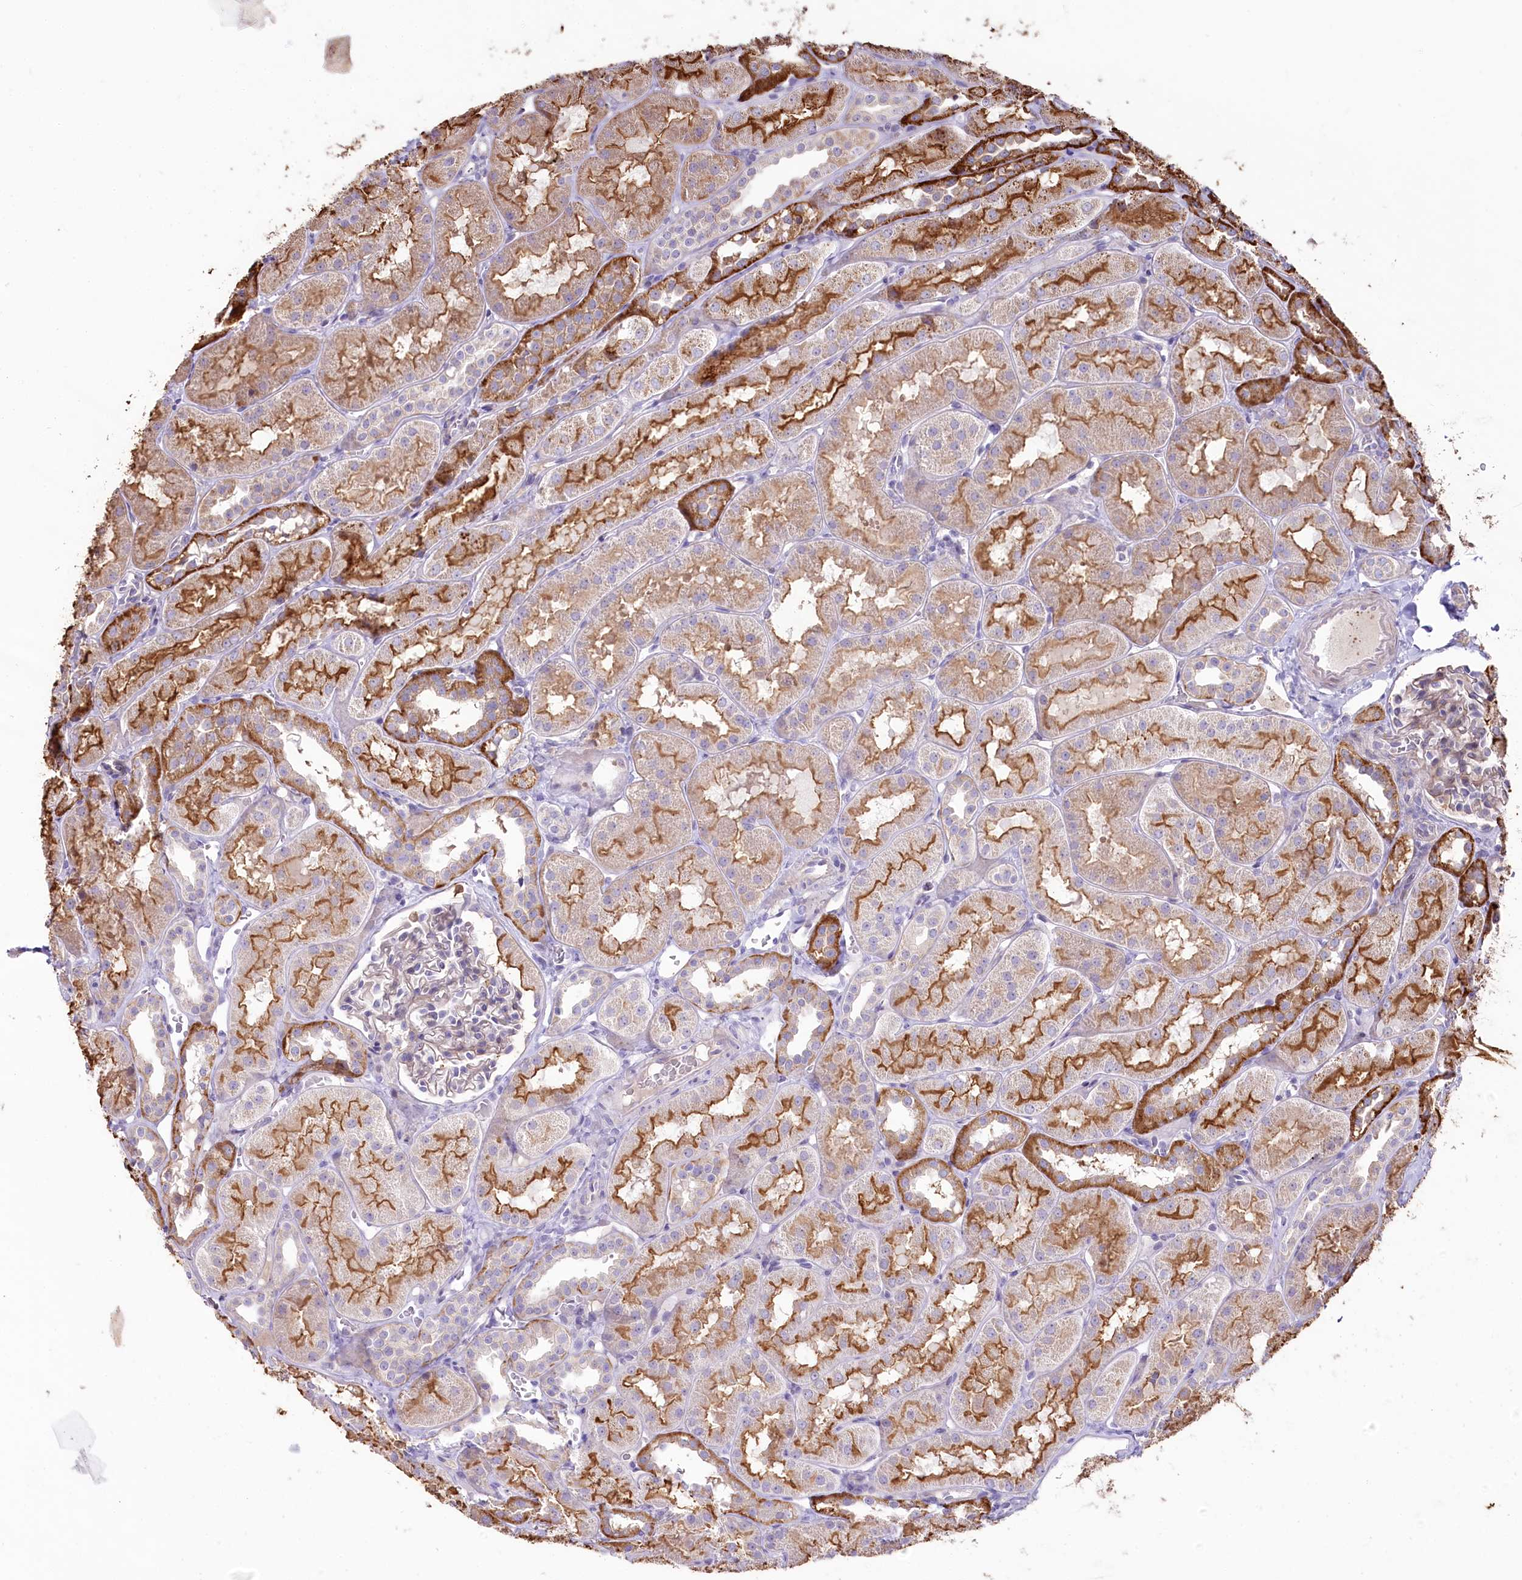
{"staining": {"intensity": "negative", "quantity": "none", "location": "none"}, "tissue": "kidney", "cell_type": "Cells in glomeruli", "image_type": "normal", "snomed": [{"axis": "morphology", "description": "Normal tissue, NOS"}, {"axis": "topography", "description": "Kidney"}, {"axis": "topography", "description": "Urinary bladder"}], "caption": "This histopathology image is of benign kidney stained with immunohistochemistry (IHC) to label a protein in brown with the nuclei are counter-stained blue. There is no expression in cells in glomeruli. (DAB (3,3'-diaminobenzidine) immunohistochemistry visualized using brightfield microscopy, high magnification).", "gene": "SLC6A11", "patient": {"sex": "male", "age": 16}}